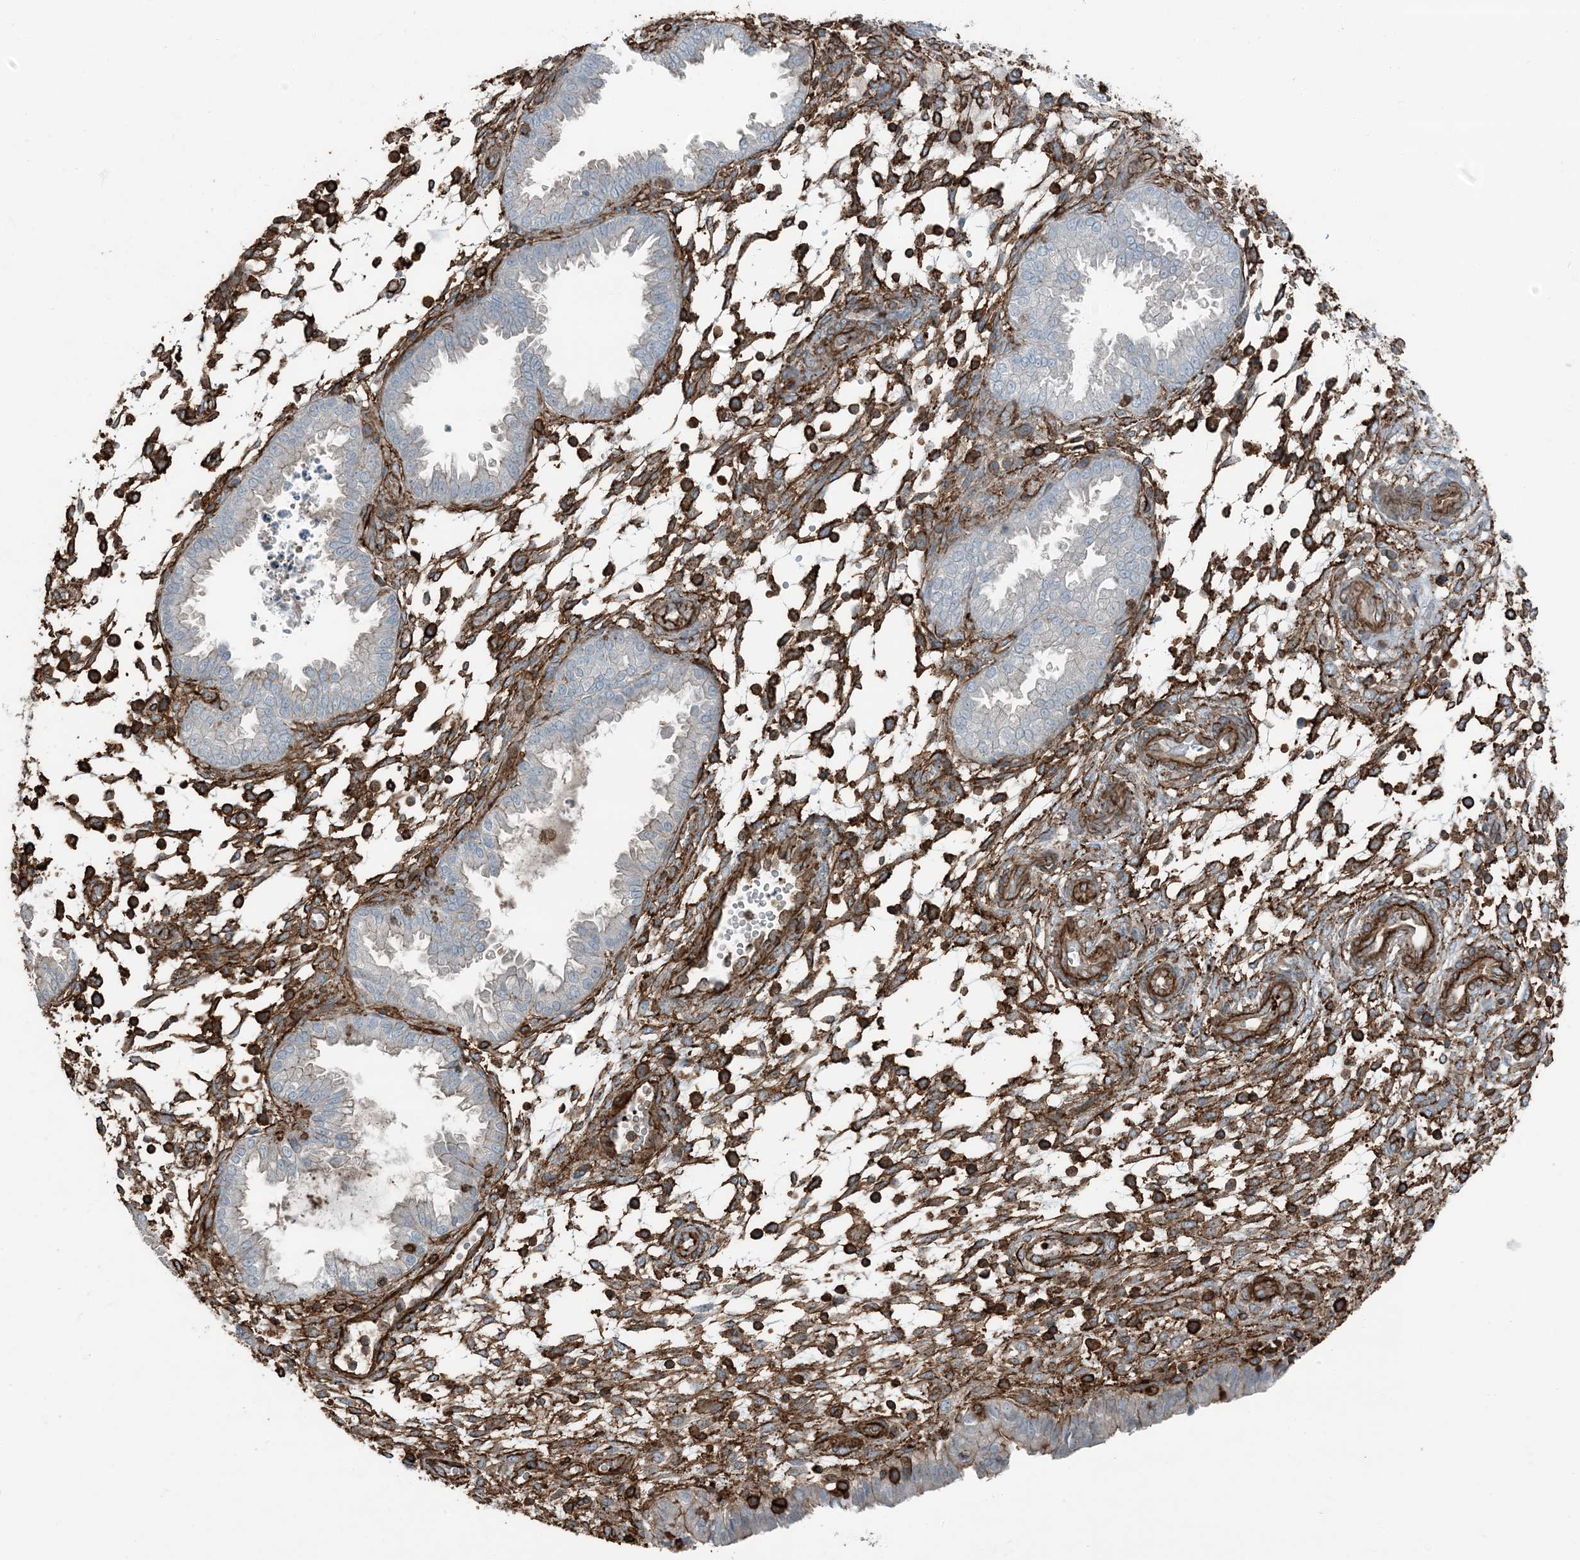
{"staining": {"intensity": "strong", "quantity": "25%-75%", "location": "cytoplasmic/membranous"}, "tissue": "endometrium", "cell_type": "Cells in endometrial stroma", "image_type": "normal", "snomed": [{"axis": "morphology", "description": "Normal tissue, NOS"}, {"axis": "topography", "description": "Endometrium"}], "caption": "Normal endometrium exhibits strong cytoplasmic/membranous positivity in about 25%-75% of cells in endometrial stroma, visualized by immunohistochemistry. (DAB = brown stain, brightfield microscopy at high magnification).", "gene": "APOBEC3C", "patient": {"sex": "female", "age": 33}}